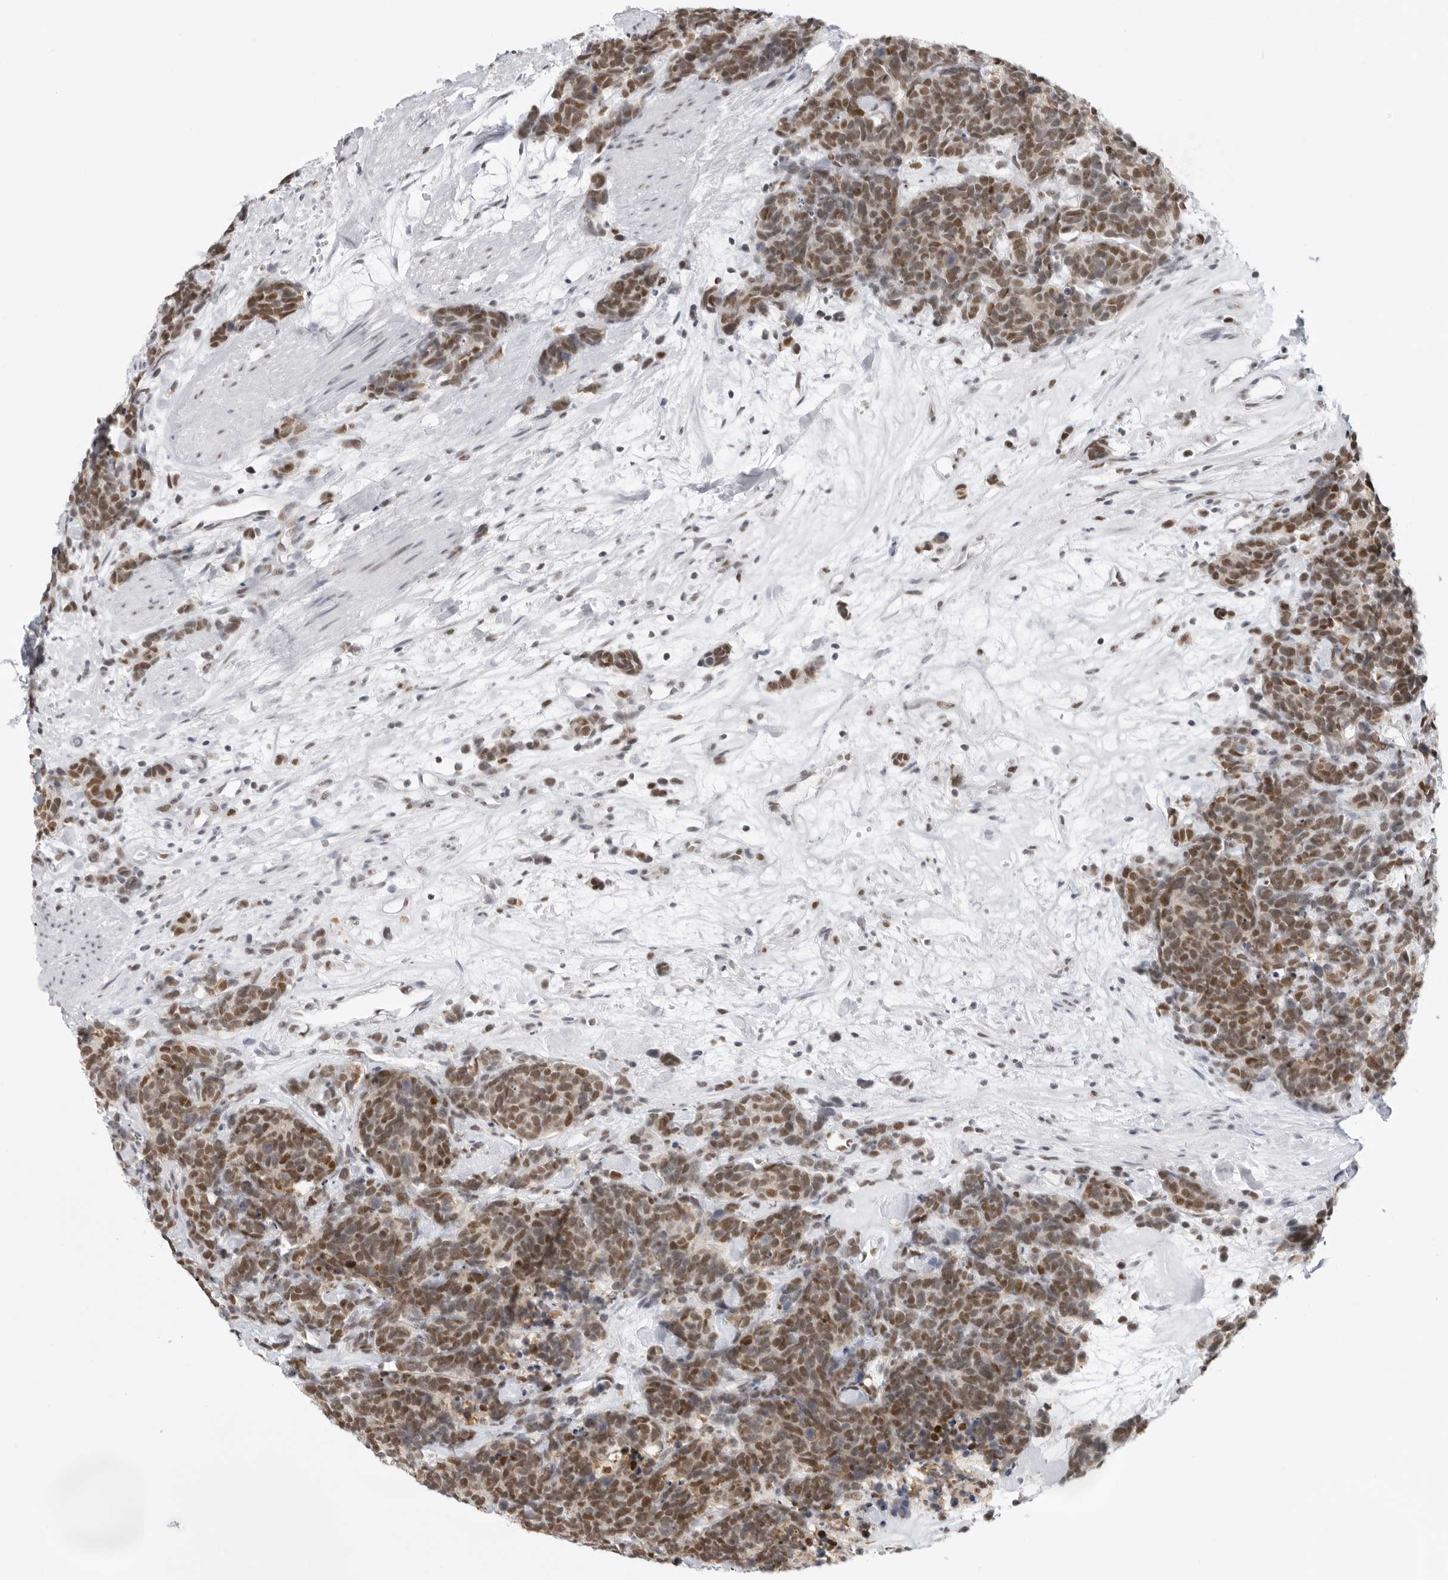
{"staining": {"intensity": "moderate", "quantity": ">75%", "location": "nuclear"}, "tissue": "carcinoid", "cell_type": "Tumor cells", "image_type": "cancer", "snomed": [{"axis": "morphology", "description": "Carcinoma, NOS"}, {"axis": "morphology", "description": "Carcinoid, malignant, NOS"}, {"axis": "topography", "description": "Urinary bladder"}], "caption": "Immunohistochemical staining of human carcinoma displays medium levels of moderate nuclear expression in approximately >75% of tumor cells.", "gene": "RPA2", "patient": {"sex": "male", "age": 57}}